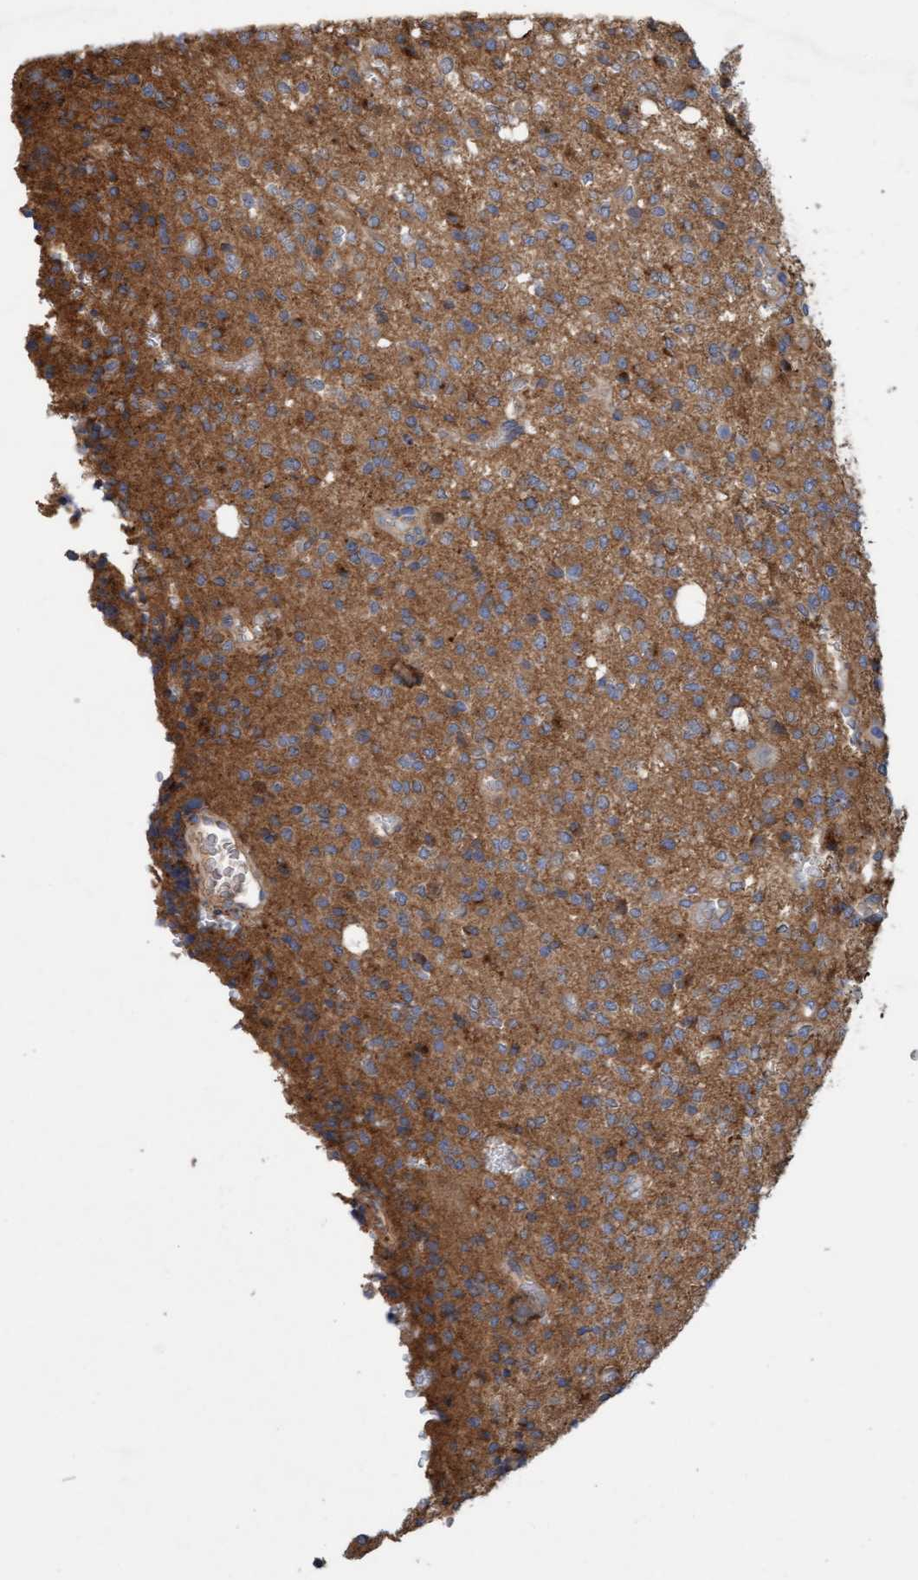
{"staining": {"intensity": "moderate", "quantity": ">75%", "location": "cytoplasmic/membranous"}, "tissue": "glioma", "cell_type": "Tumor cells", "image_type": "cancer", "snomed": [{"axis": "morphology", "description": "Glioma, malignant, High grade"}, {"axis": "topography", "description": "Brain"}], "caption": "The photomicrograph exhibits staining of glioma, revealing moderate cytoplasmic/membranous protein staining (brown color) within tumor cells.", "gene": "DDHD2", "patient": {"sex": "male", "age": 34}}